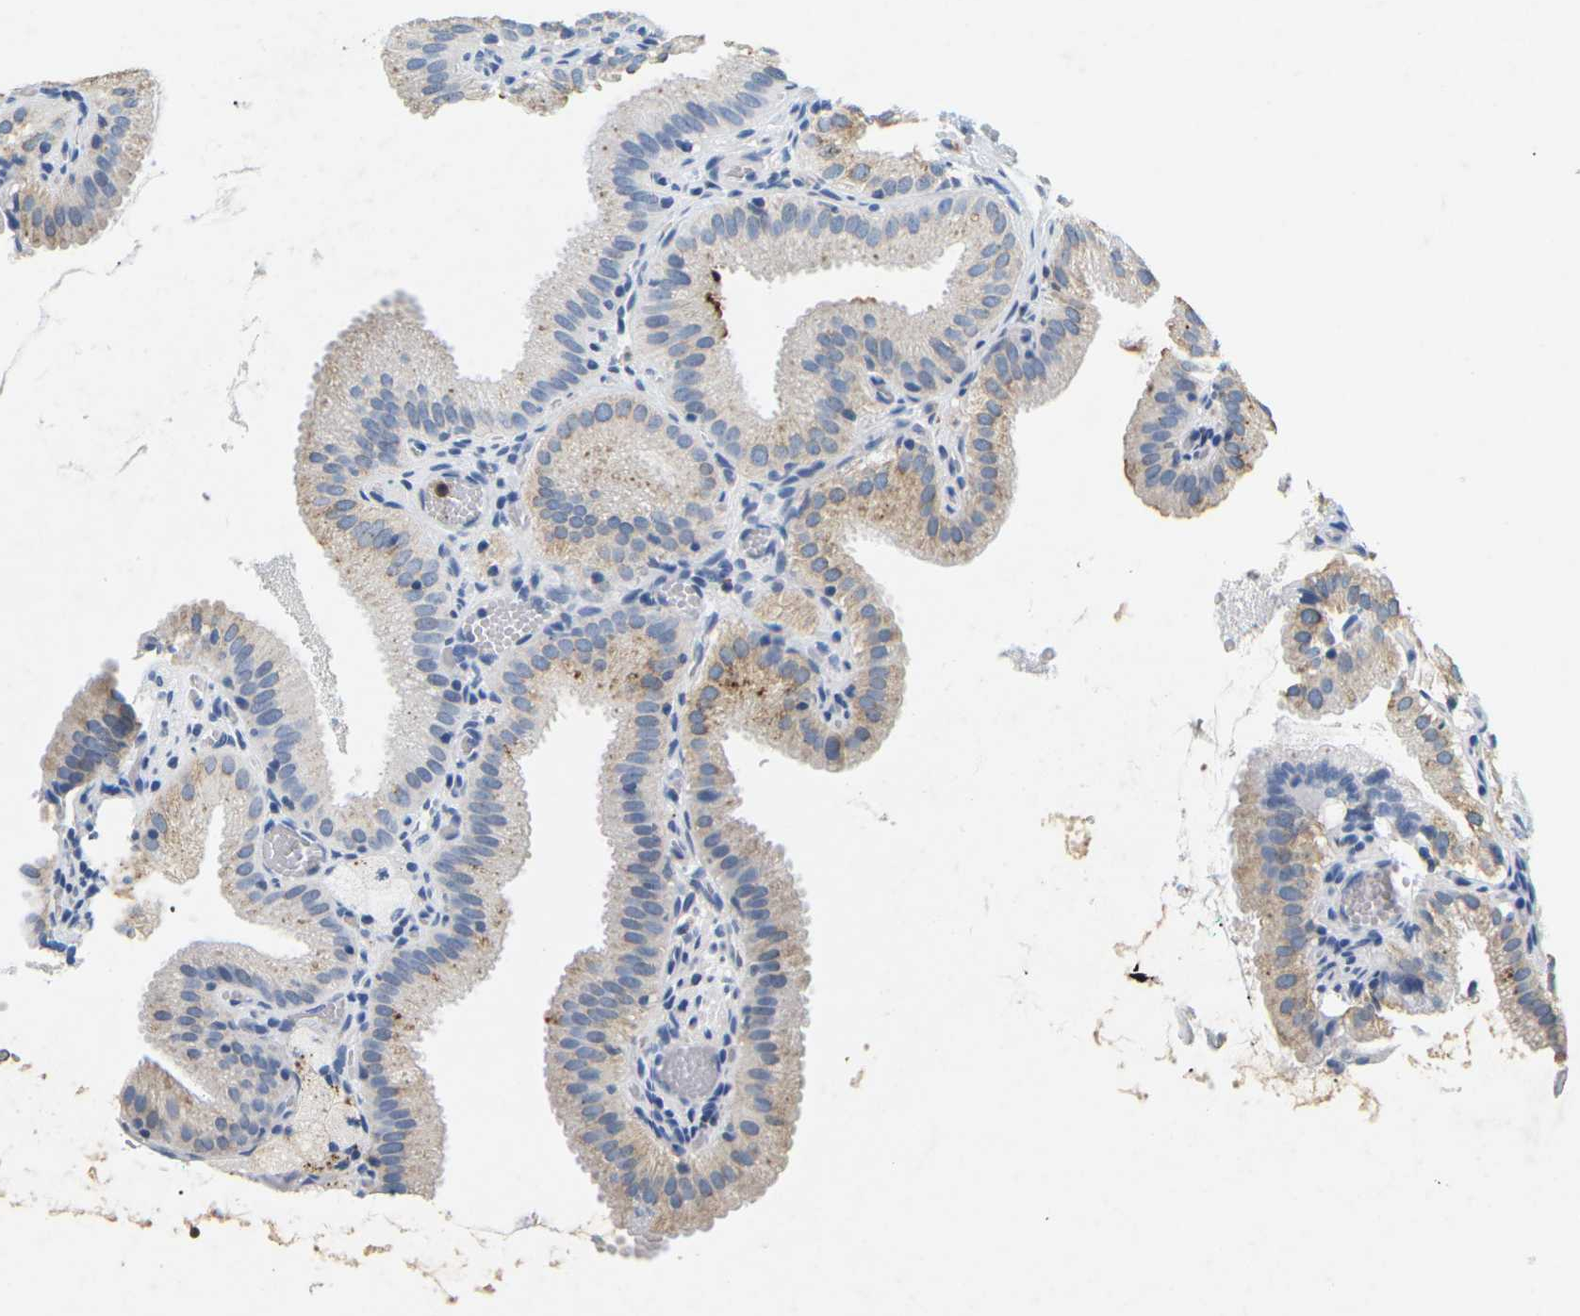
{"staining": {"intensity": "moderate", "quantity": "<25%", "location": "cytoplasmic/membranous"}, "tissue": "gallbladder", "cell_type": "Glandular cells", "image_type": "normal", "snomed": [{"axis": "morphology", "description": "Normal tissue, NOS"}, {"axis": "topography", "description": "Gallbladder"}], "caption": "Brown immunohistochemical staining in benign human gallbladder demonstrates moderate cytoplasmic/membranous staining in approximately <25% of glandular cells. The protein of interest is stained brown, and the nuclei are stained in blue (DAB (3,3'-diaminobenzidine) IHC with brightfield microscopy, high magnification).", "gene": "ADM", "patient": {"sex": "male", "age": 54}}